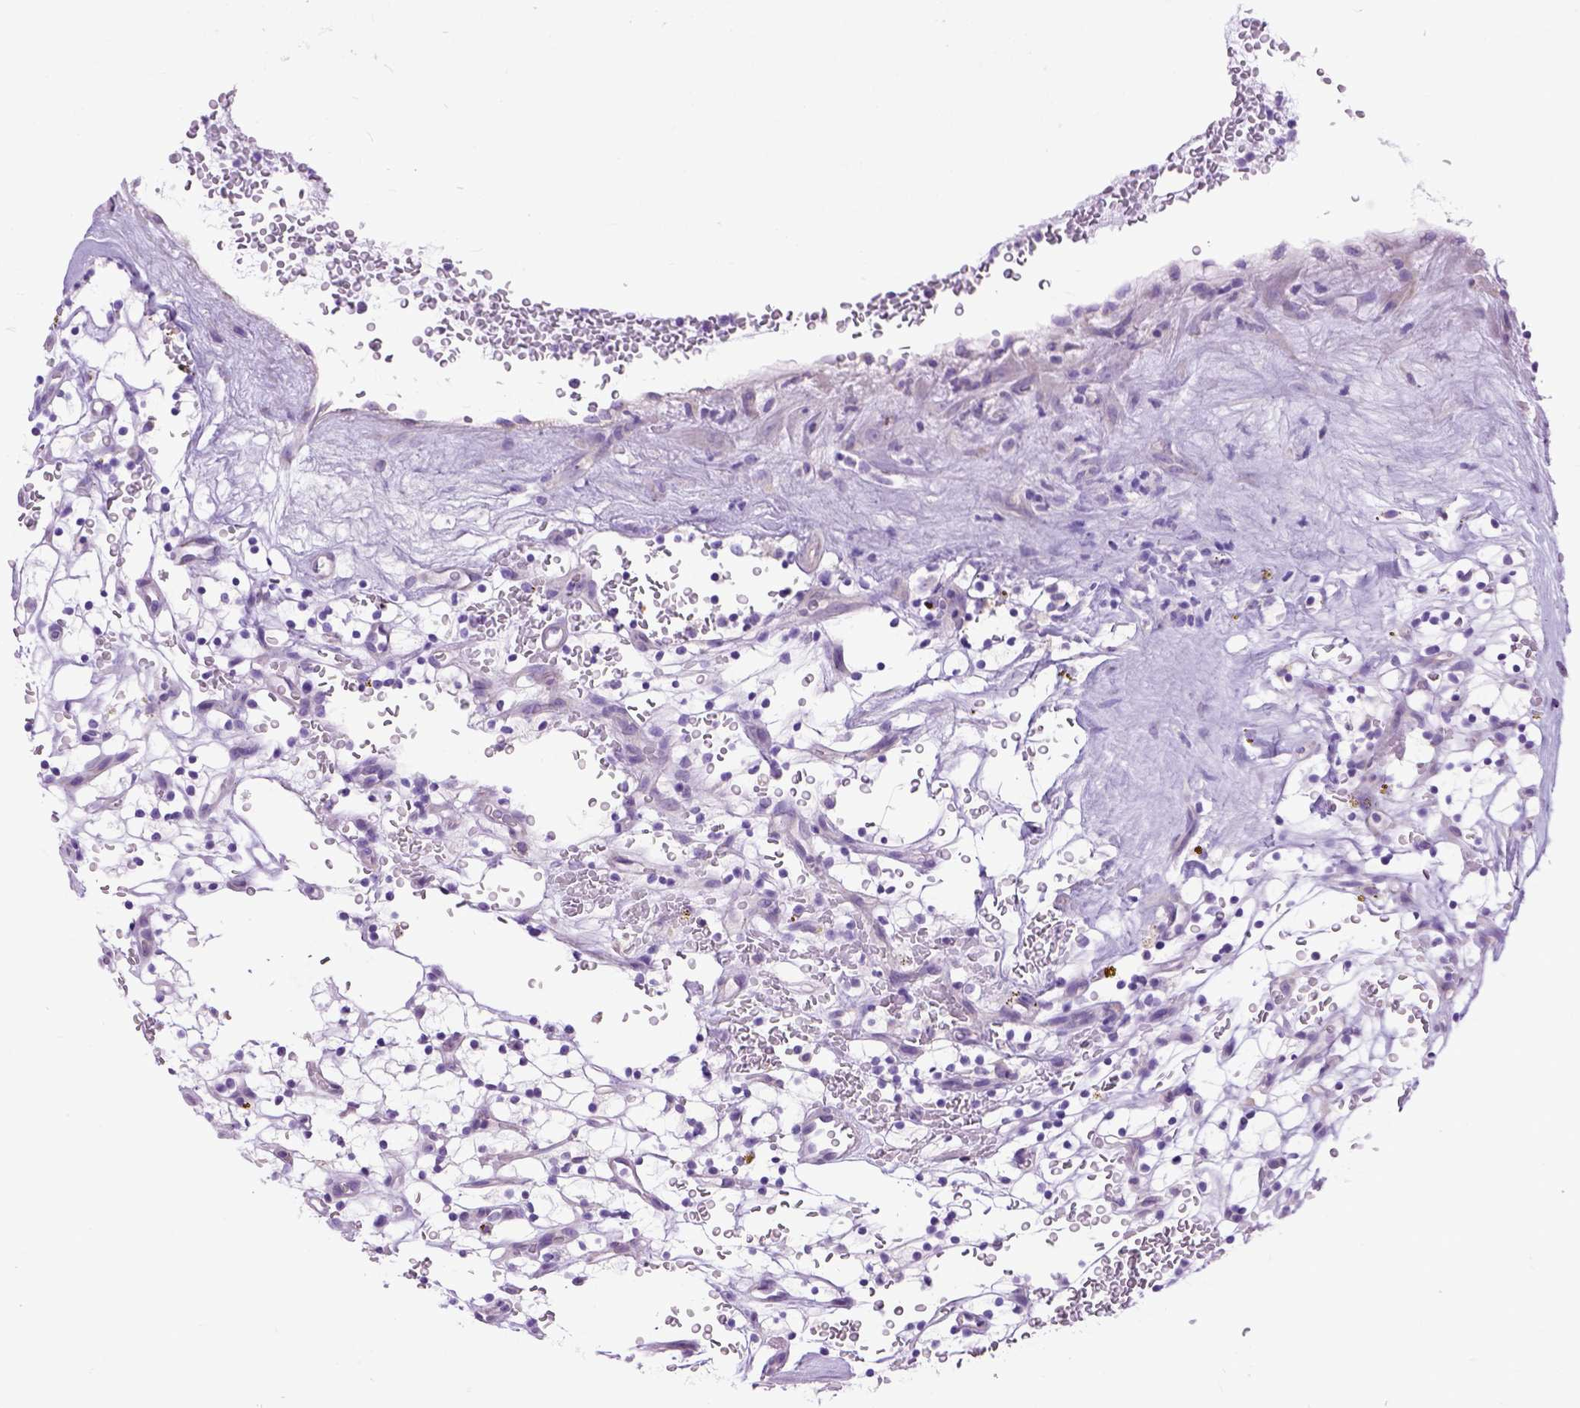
{"staining": {"intensity": "negative", "quantity": "none", "location": "none"}, "tissue": "renal cancer", "cell_type": "Tumor cells", "image_type": "cancer", "snomed": [{"axis": "morphology", "description": "Adenocarcinoma, NOS"}, {"axis": "topography", "description": "Kidney"}], "caption": "Micrograph shows no protein staining in tumor cells of renal adenocarcinoma tissue. The staining is performed using DAB brown chromogen with nuclei counter-stained in using hematoxylin.", "gene": "ODAD3", "patient": {"sex": "female", "age": 64}}